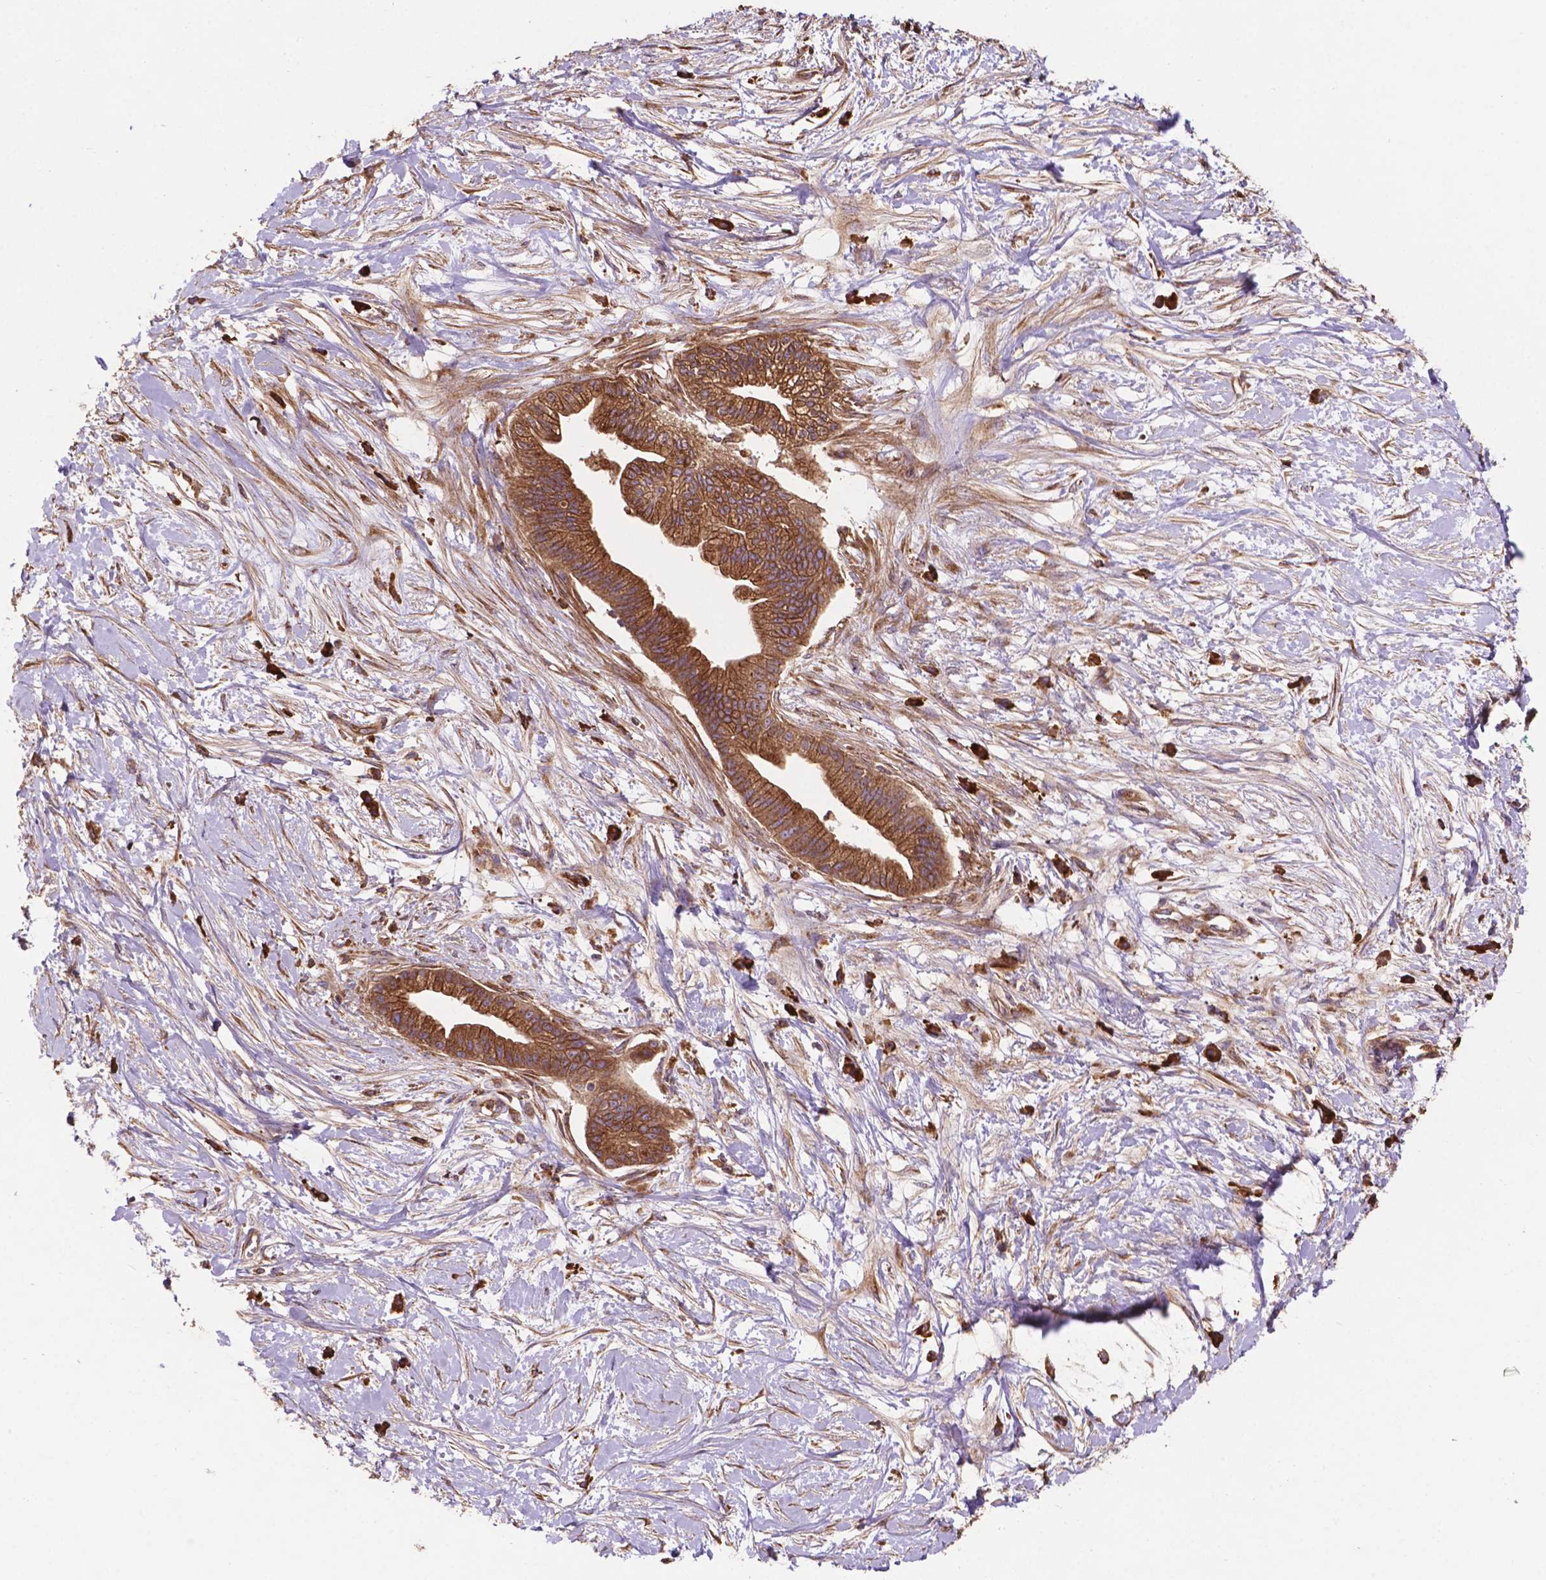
{"staining": {"intensity": "moderate", "quantity": ">75%", "location": "cytoplasmic/membranous"}, "tissue": "pancreatic cancer", "cell_type": "Tumor cells", "image_type": "cancer", "snomed": [{"axis": "morphology", "description": "Normal tissue, NOS"}, {"axis": "morphology", "description": "Adenocarcinoma, NOS"}, {"axis": "topography", "description": "Lymph node"}, {"axis": "topography", "description": "Pancreas"}], "caption": "Pancreatic cancer stained with DAB (3,3'-diaminobenzidine) immunohistochemistry (IHC) exhibits medium levels of moderate cytoplasmic/membranous expression in approximately >75% of tumor cells. (IHC, brightfield microscopy, high magnification).", "gene": "CCDC71L", "patient": {"sex": "female", "age": 58}}